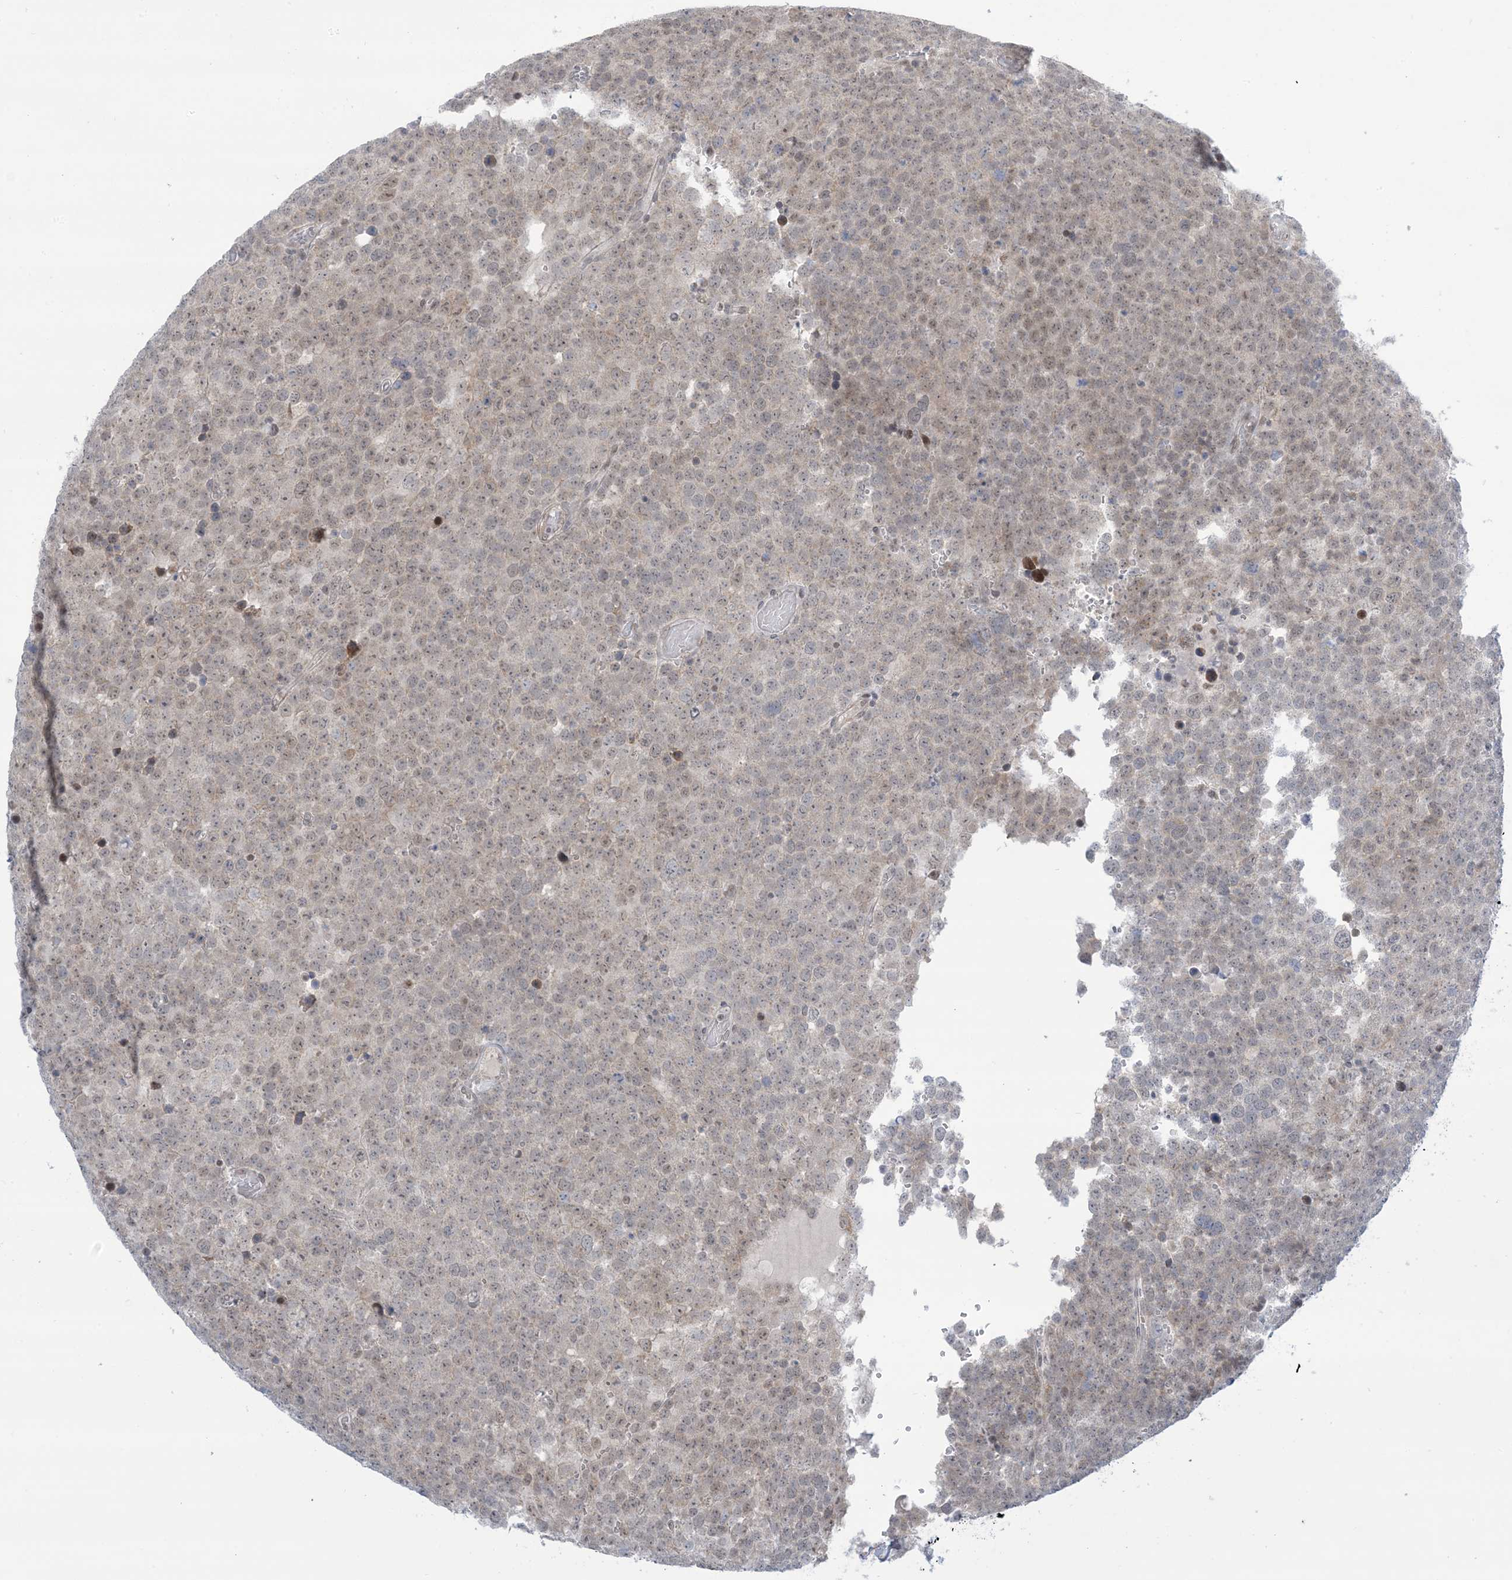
{"staining": {"intensity": "weak", "quantity": "25%-75%", "location": "nuclear"}, "tissue": "testis cancer", "cell_type": "Tumor cells", "image_type": "cancer", "snomed": [{"axis": "morphology", "description": "Seminoma, NOS"}, {"axis": "topography", "description": "Testis"}], "caption": "Immunohistochemical staining of human testis seminoma exhibits low levels of weak nuclear protein positivity in about 25%-75% of tumor cells.", "gene": "TFPT", "patient": {"sex": "male", "age": 71}}